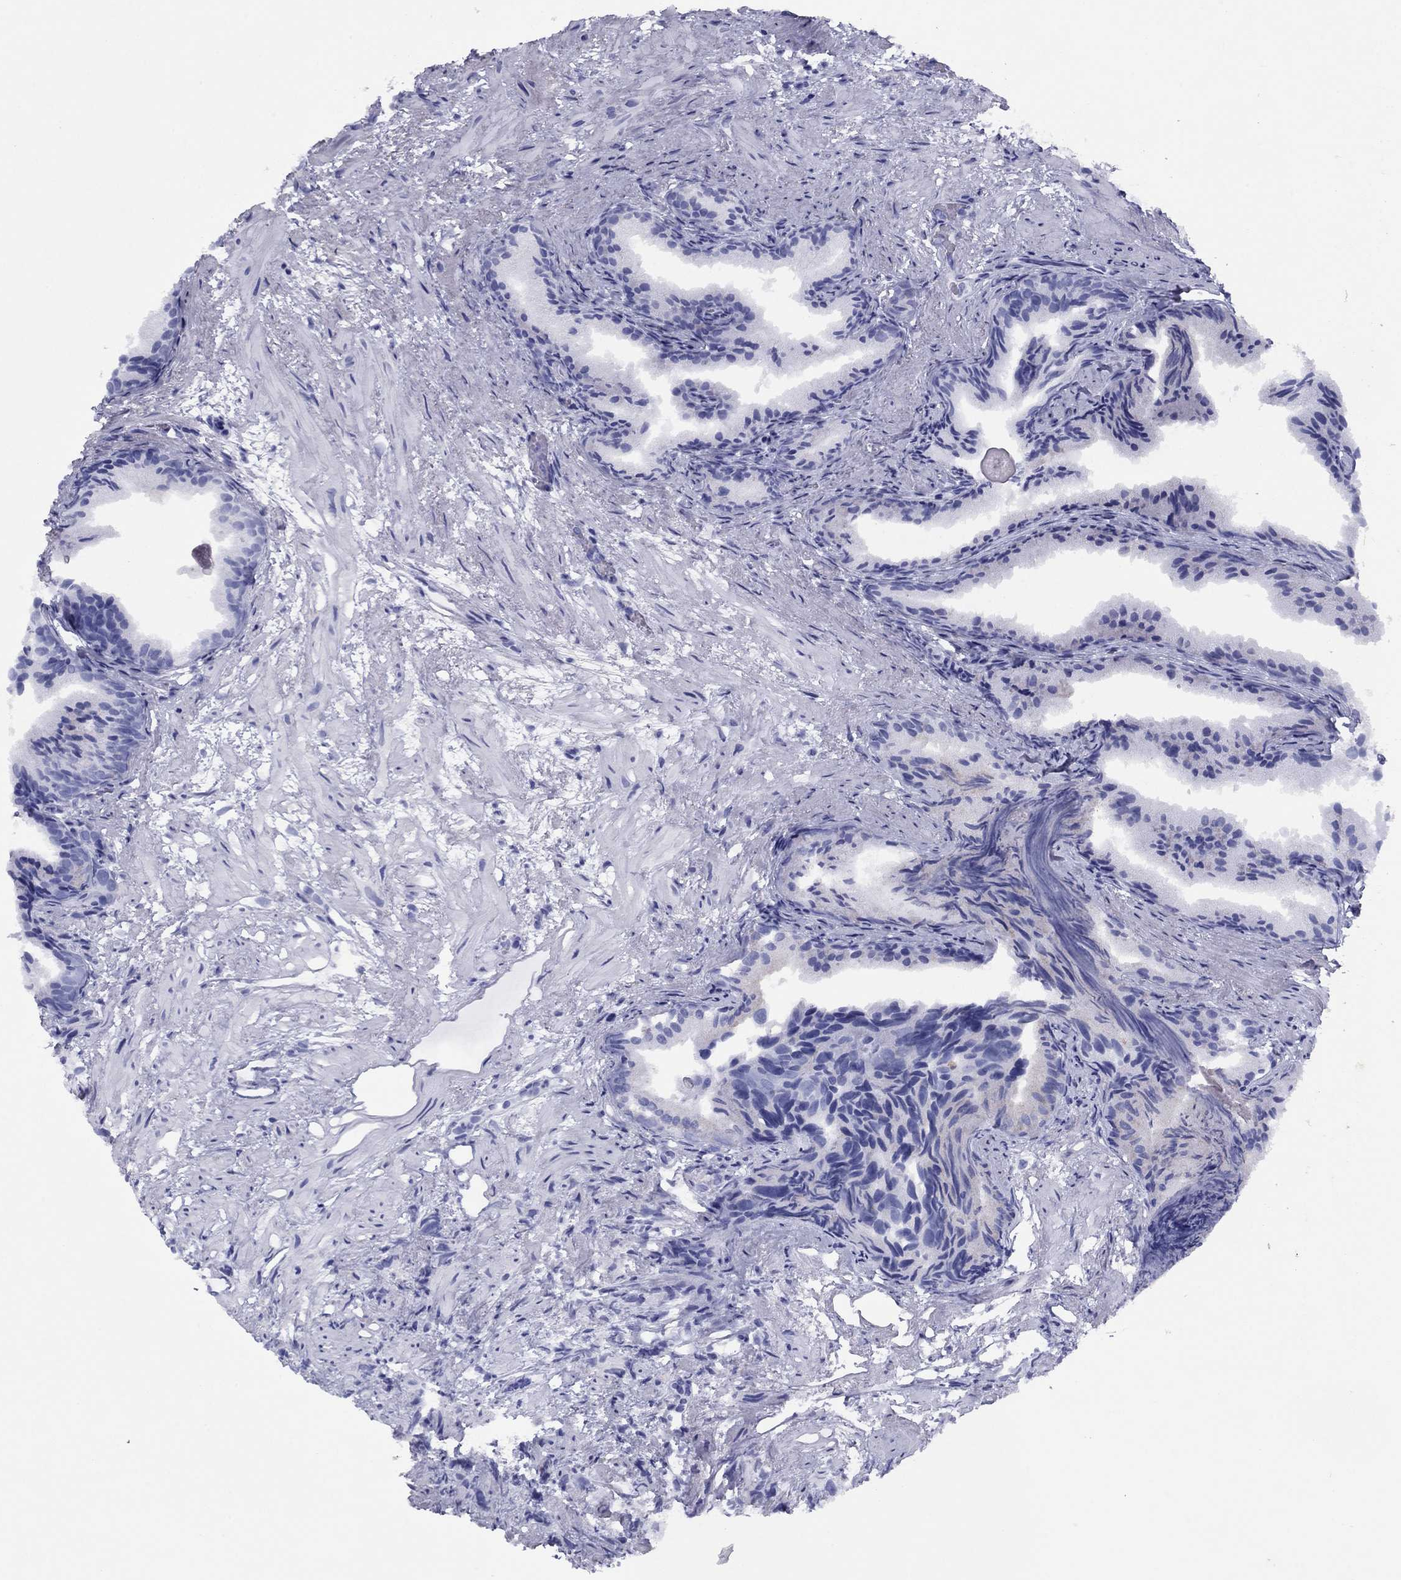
{"staining": {"intensity": "negative", "quantity": "none", "location": "none"}, "tissue": "prostate cancer", "cell_type": "Tumor cells", "image_type": "cancer", "snomed": [{"axis": "morphology", "description": "Adenocarcinoma, High grade"}, {"axis": "topography", "description": "Prostate"}], "caption": "Tumor cells are negative for brown protein staining in prostate cancer. (DAB immunohistochemistry visualized using brightfield microscopy, high magnification).", "gene": "HAO1", "patient": {"sex": "male", "age": 90}}